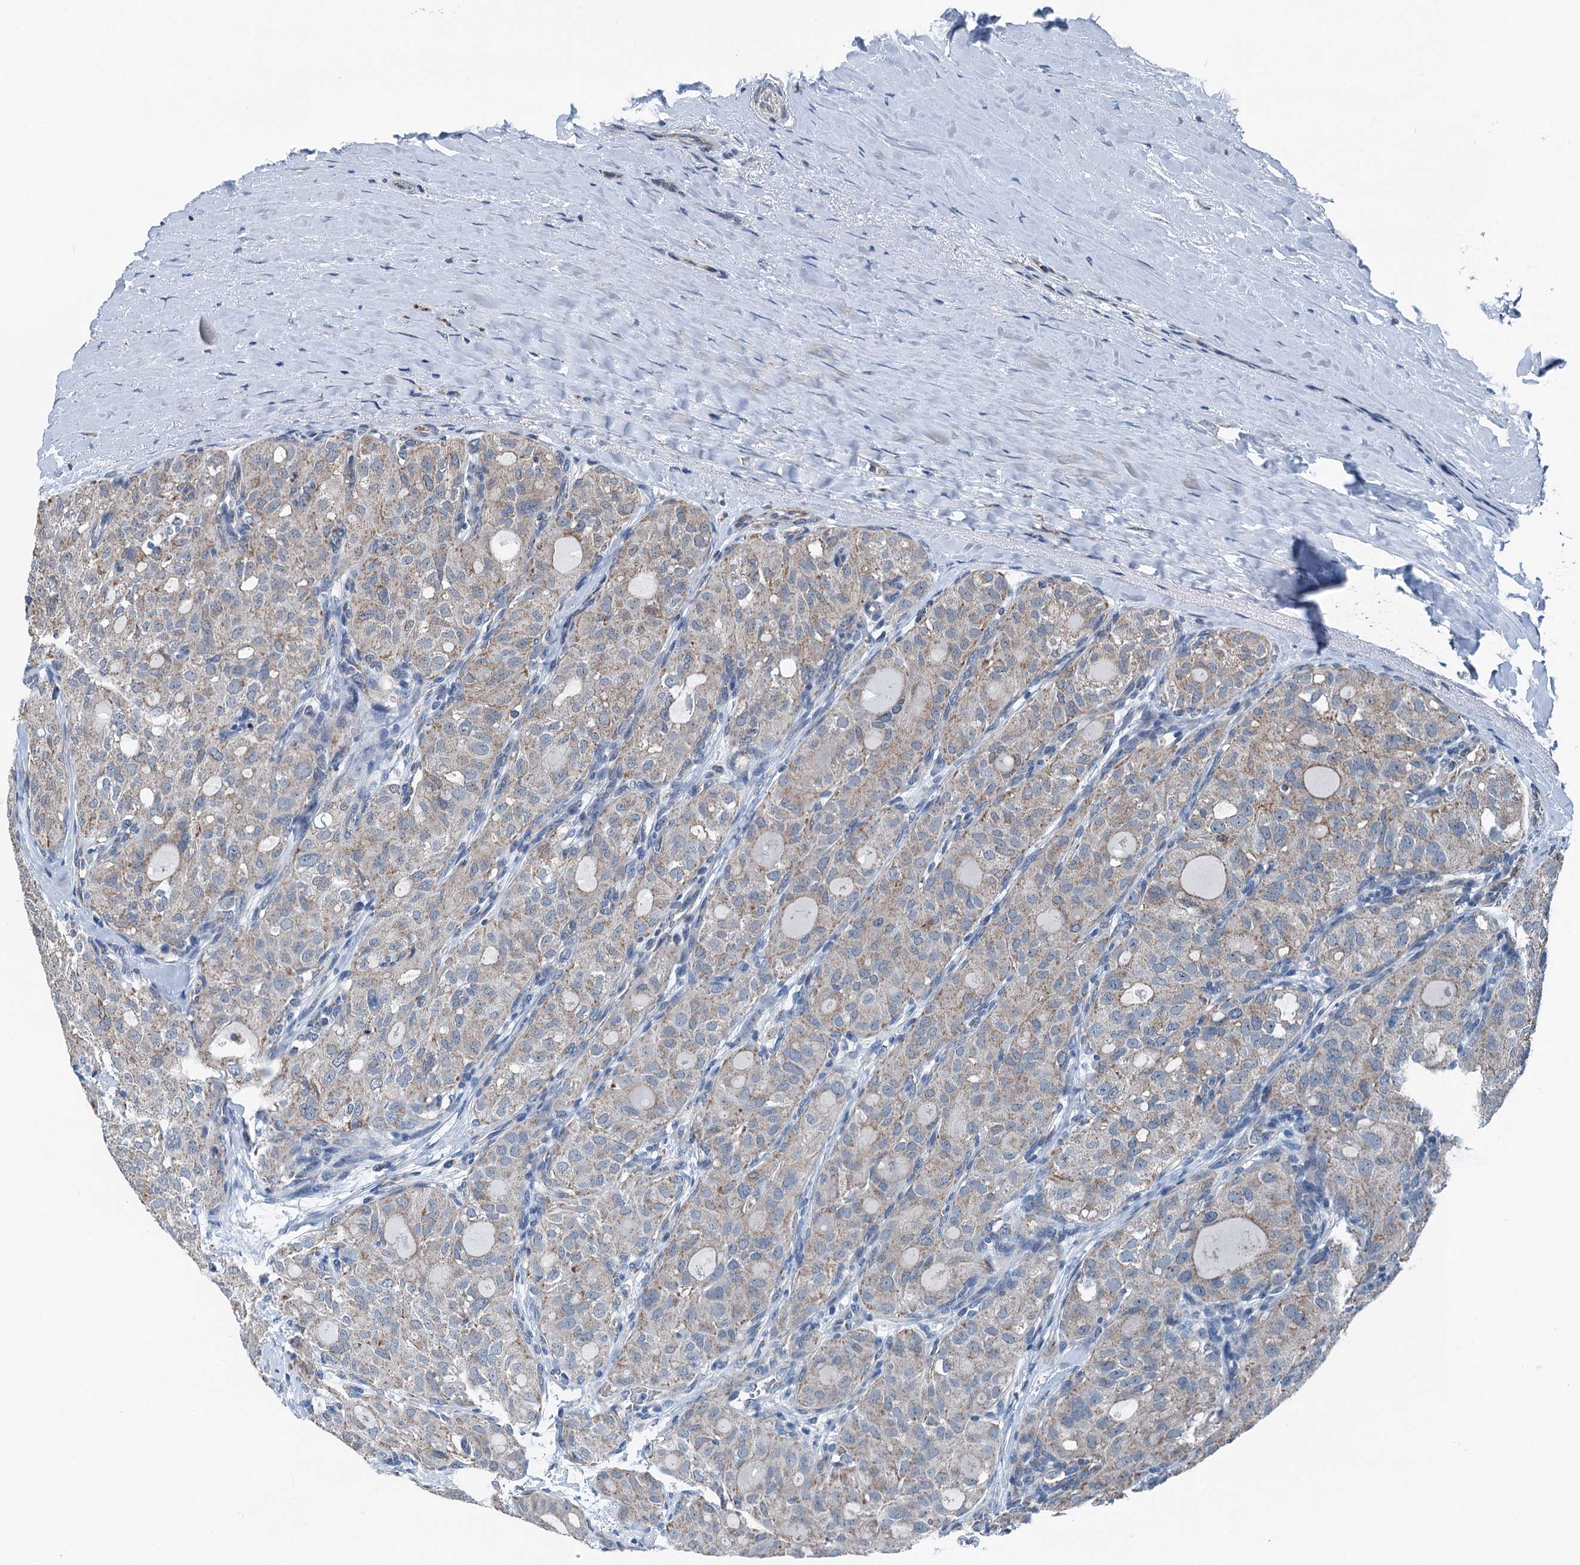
{"staining": {"intensity": "weak", "quantity": "<25%", "location": "cytoplasmic/membranous"}, "tissue": "thyroid cancer", "cell_type": "Tumor cells", "image_type": "cancer", "snomed": [{"axis": "morphology", "description": "Follicular adenoma carcinoma, NOS"}, {"axis": "topography", "description": "Thyroid gland"}], "caption": "Immunohistochemical staining of human thyroid cancer (follicular adenoma carcinoma) shows no significant positivity in tumor cells.", "gene": "TRPT1", "patient": {"sex": "male", "age": 75}}